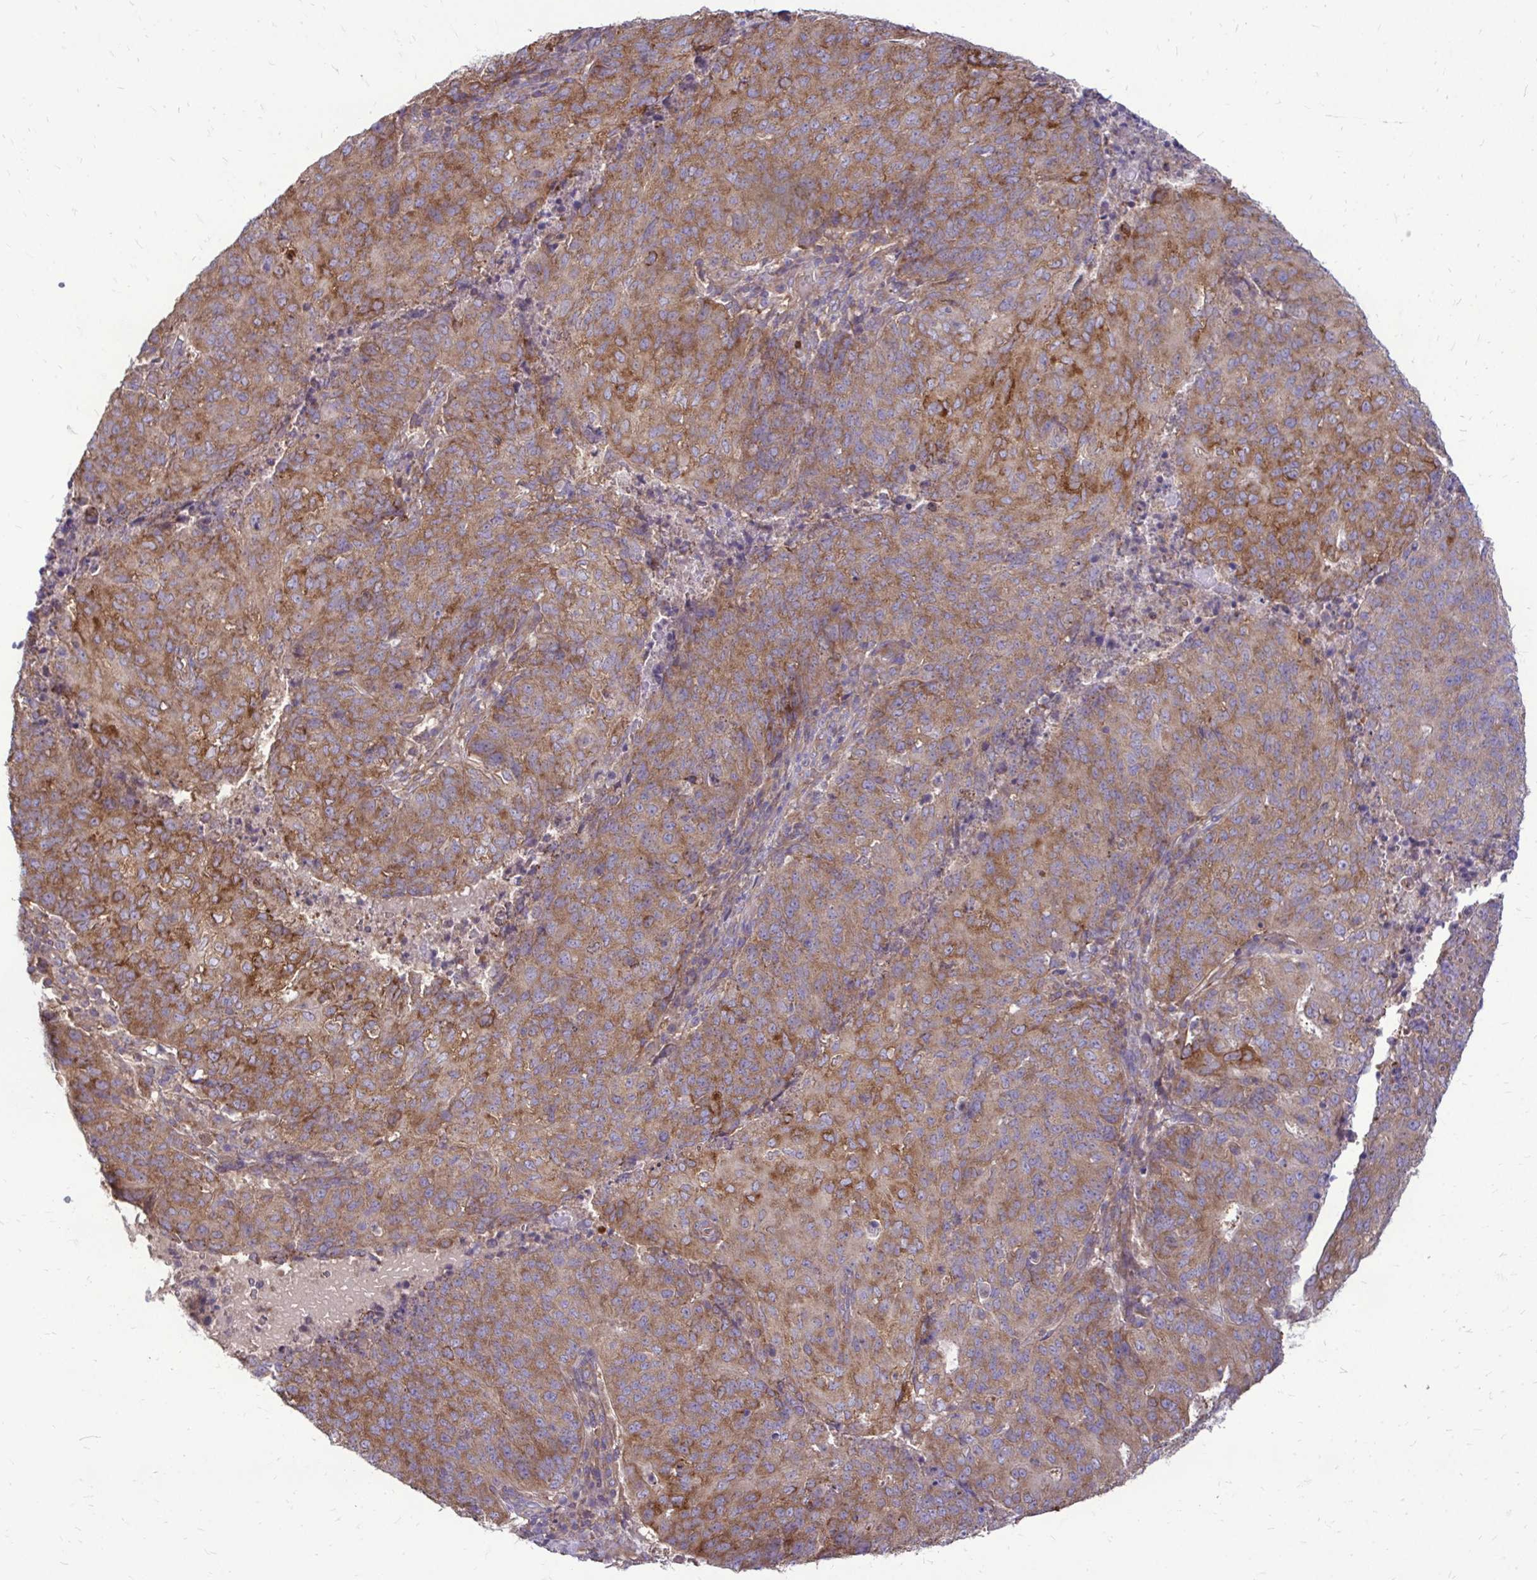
{"staining": {"intensity": "moderate", "quantity": ">75%", "location": "cytoplasmic/membranous"}, "tissue": "endometrial cancer", "cell_type": "Tumor cells", "image_type": "cancer", "snomed": [{"axis": "morphology", "description": "Adenocarcinoma, NOS"}, {"axis": "topography", "description": "Endometrium"}], "caption": "Moderate cytoplasmic/membranous staining is seen in about >75% of tumor cells in endometrial adenocarcinoma.", "gene": "FMR1", "patient": {"sex": "female", "age": 82}}